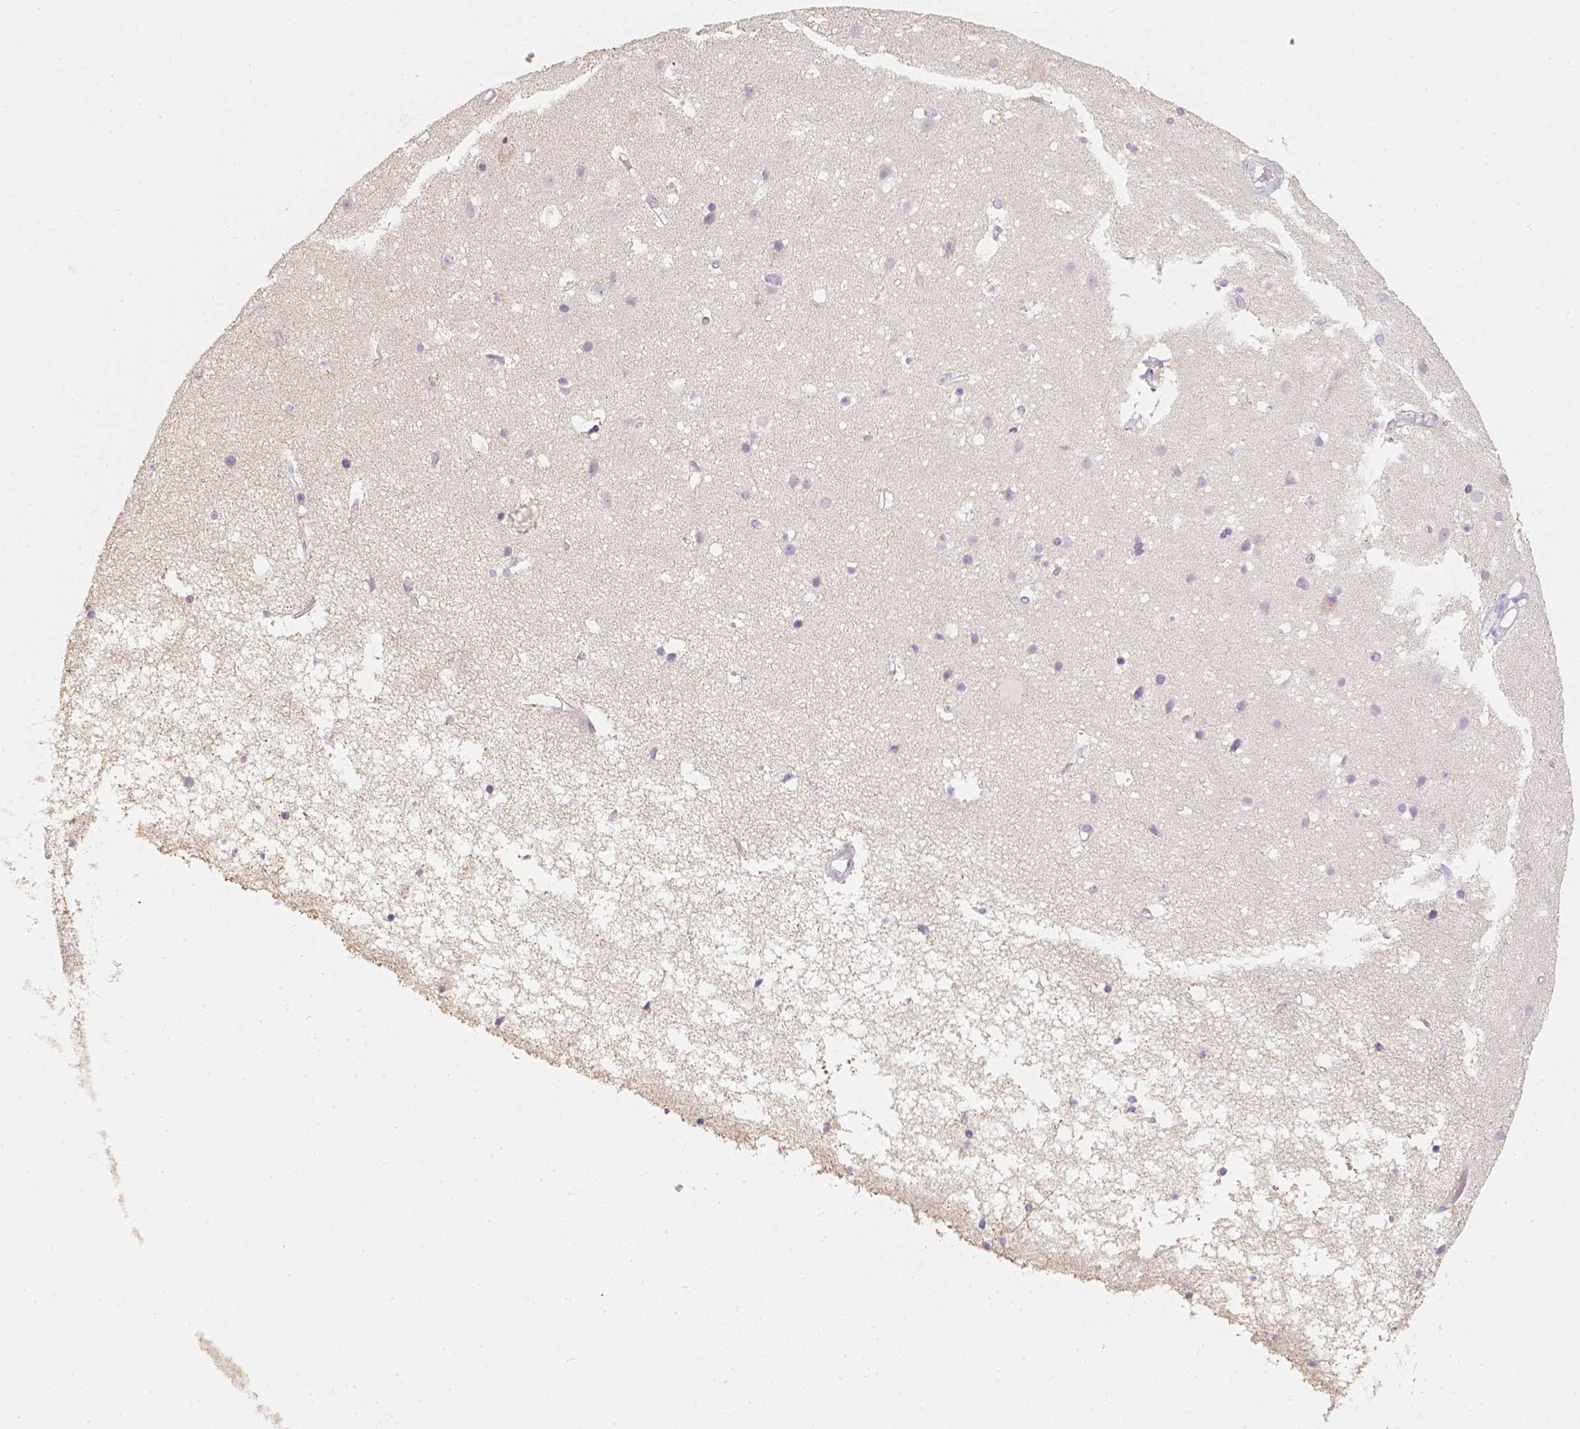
{"staining": {"intensity": "negative", "quantity": "none", "location": "none"}, "tissue": "cerebral cortex", "cell_type": "Endothelial cells", "image_type": "normal", "snomed": [{"axis": "morphology", "description": "Normal tissue, NOS"}, {"axis": "topography", "description": "Cerebral cortex"}], "caption": "Immunohistochemistry photomicrograph of benign human cerebral cortex stained for a protein (brown), which exhibits no staining in endothelial cells.", "gene": "NVL", "patient": {"sex": "female", "age": 52}}